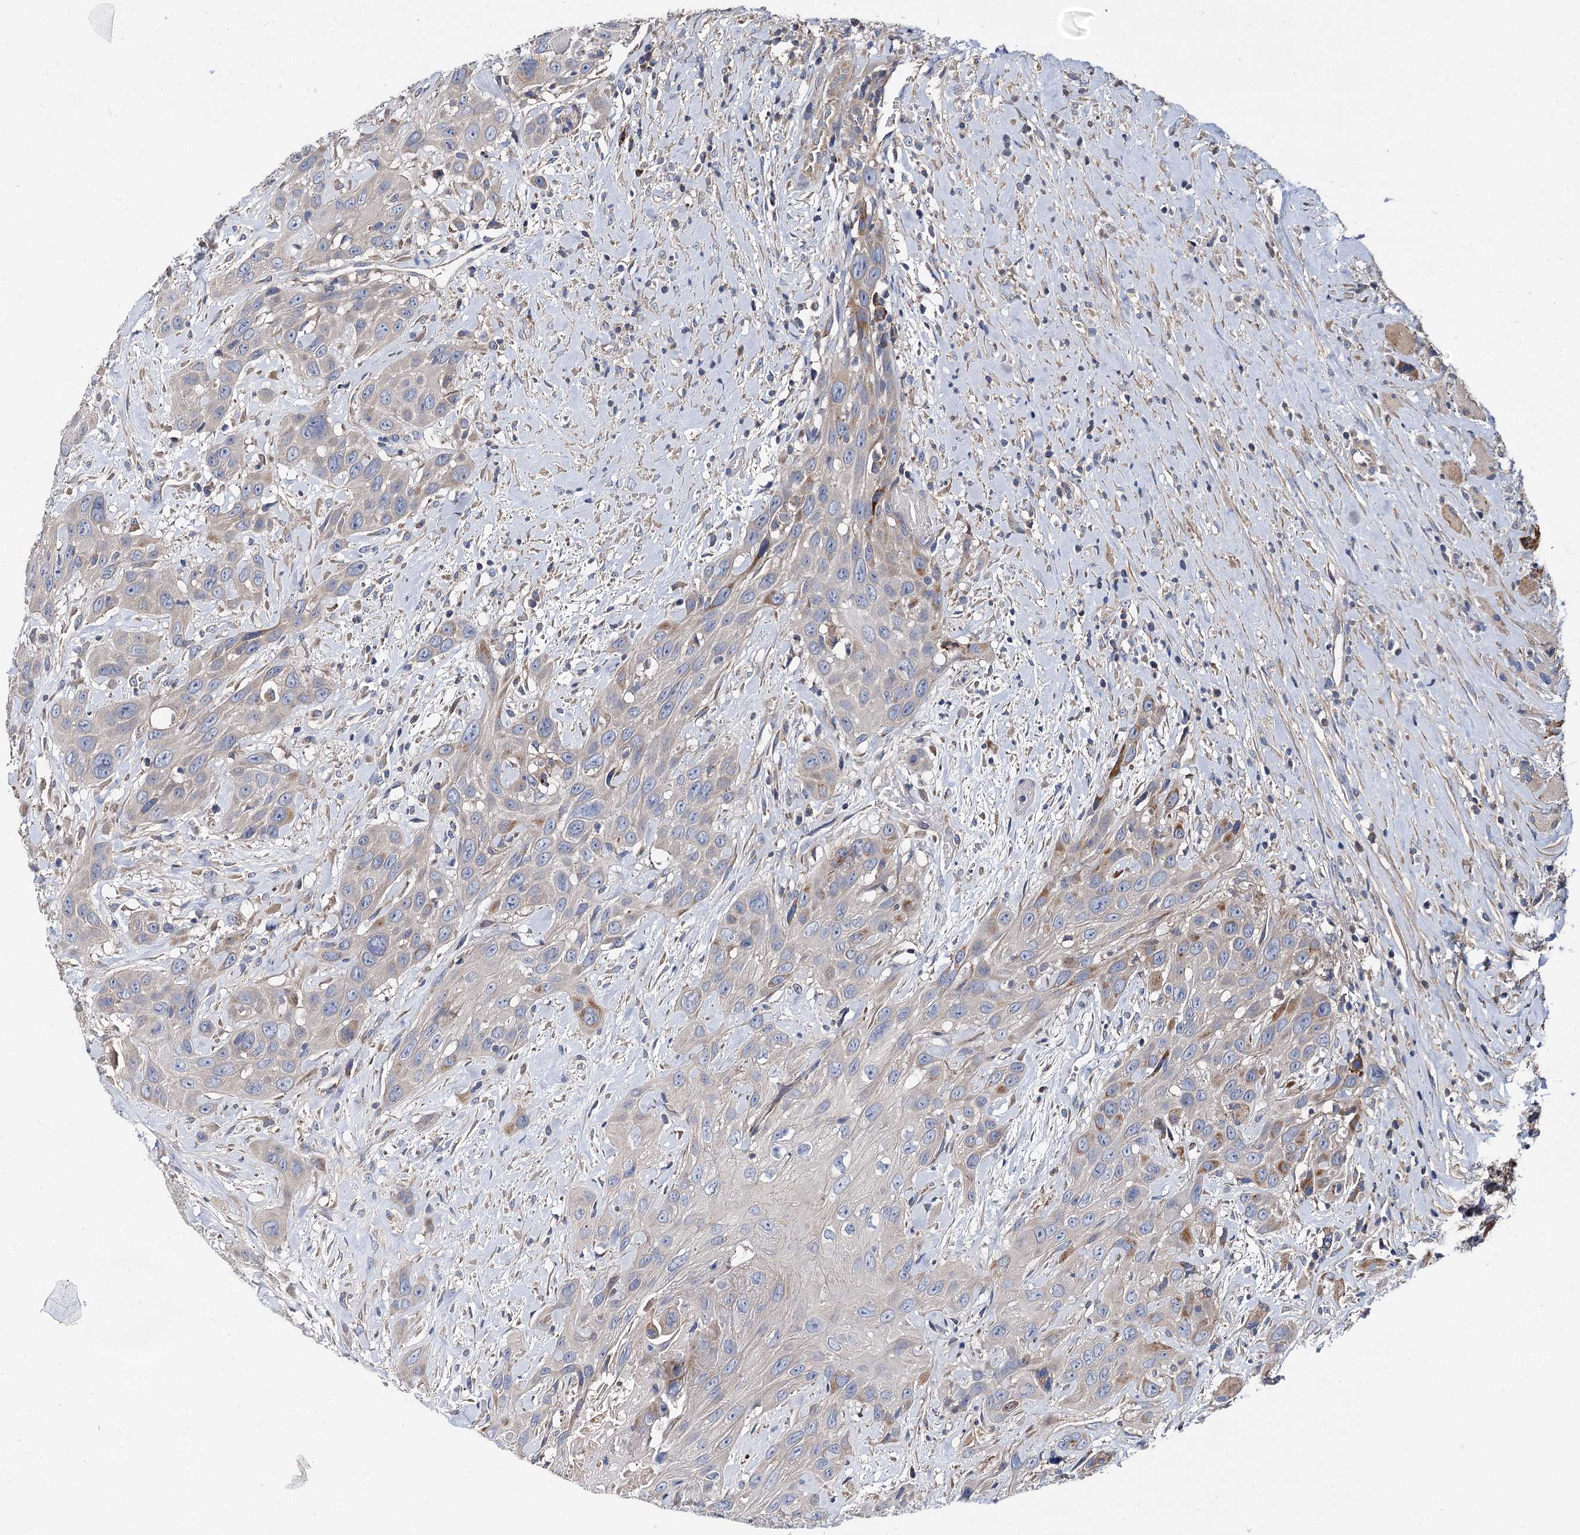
{"staining": {"intensity": "moderate", "quantity": "<25%", "location": "cytoplasmic/membranous"}, "tissue": "head and neck cancer", "cell_type": "Tumor cells", "image_type": "cancer", "snomed": [{"axis": "morphology", "description": "Squamous cell carcinoma, NOS"}, {"axis": "topography", "description": "Head-Neck"}], "caption": "Immunohistochemistry image of human squamous cell carcinoma (head and neck) stained for a protein (brown), which reveals low levels of moderate cytoplasmic/membranous positivity in approximately <25% of tumor cells.", "gene": "SPRYD3", "patient": {"sex": "male", "age": 81}}